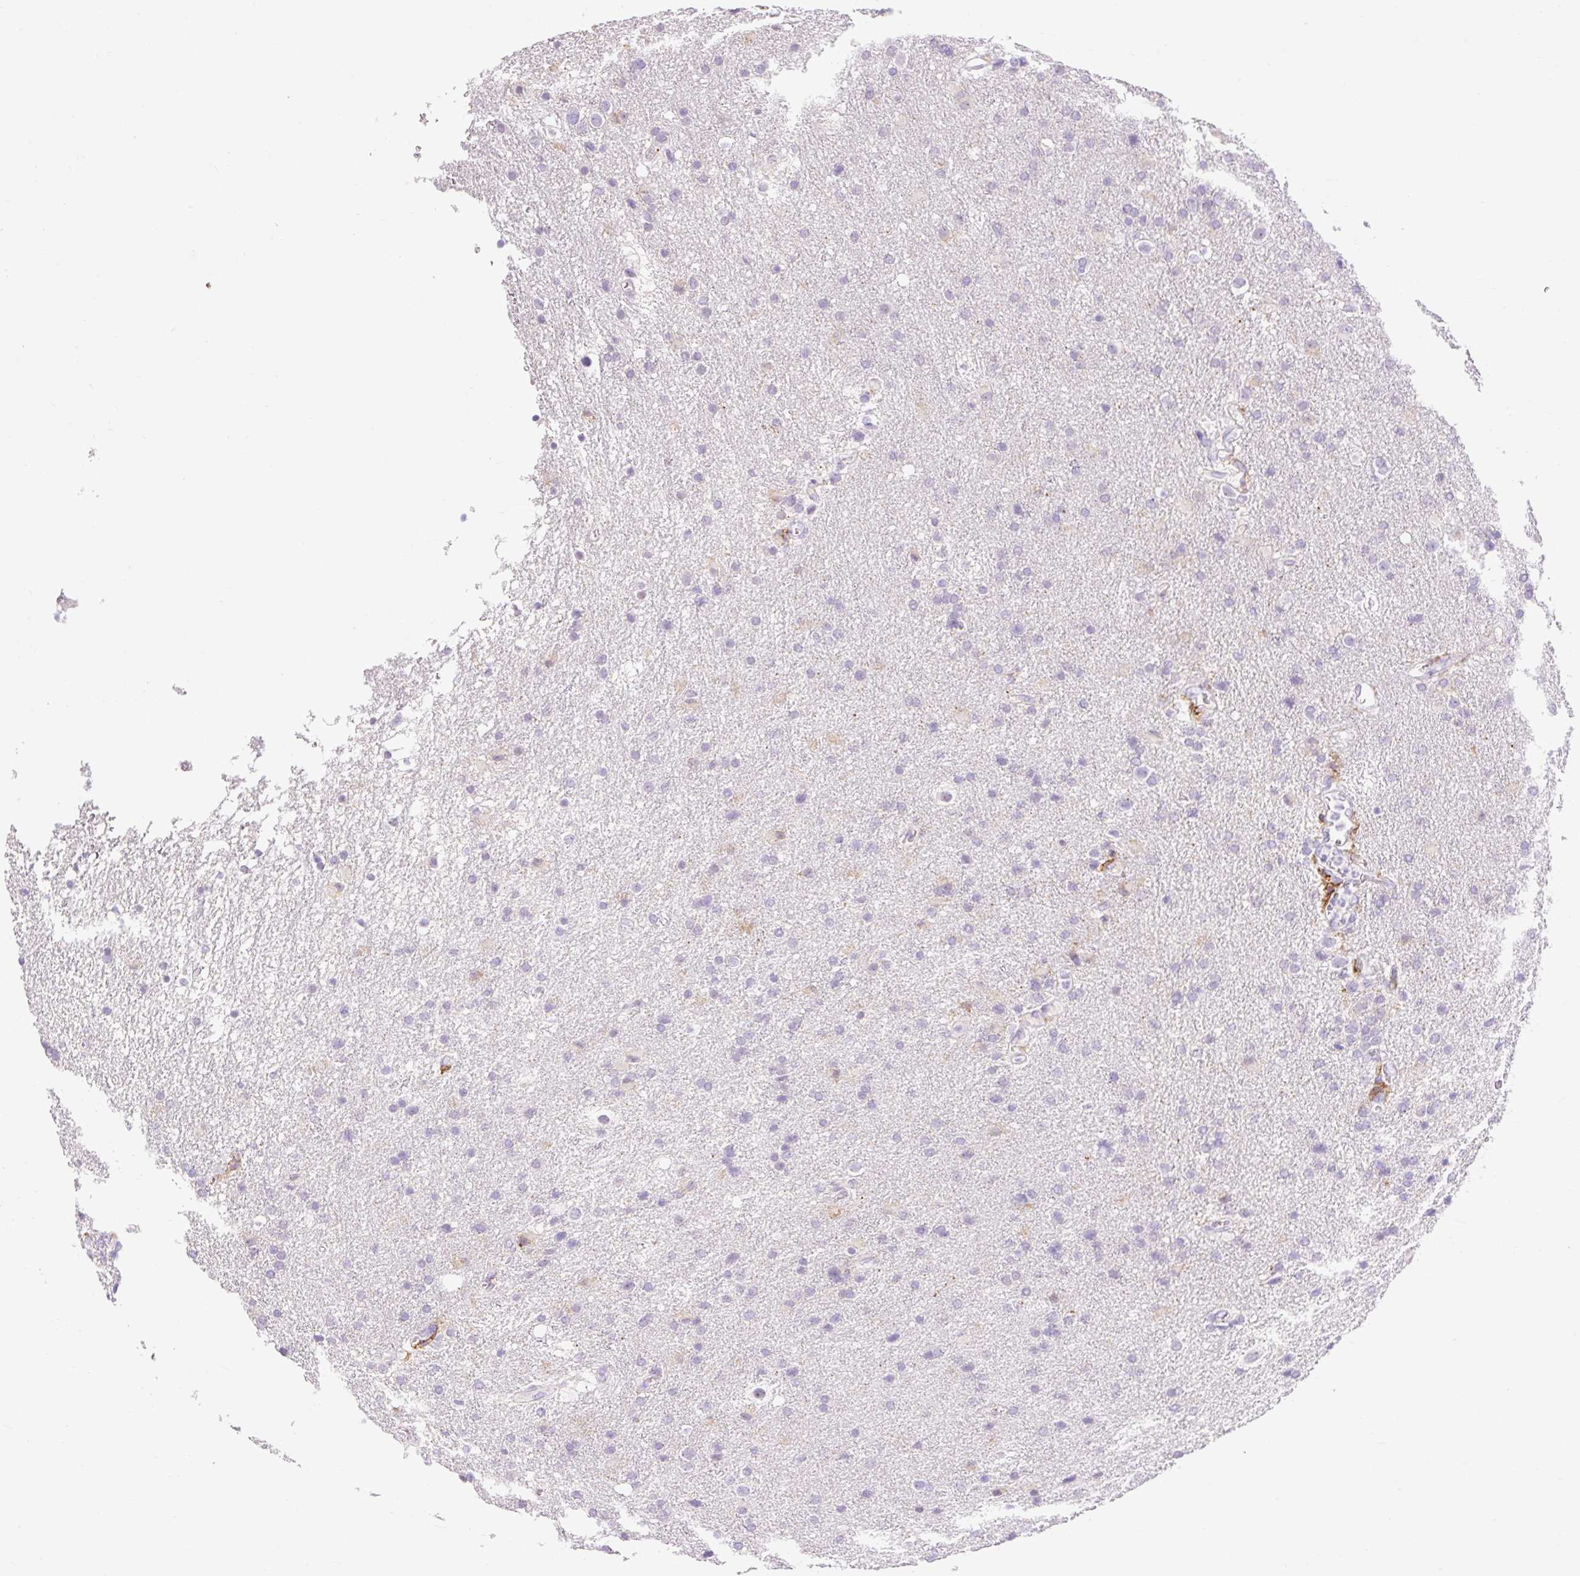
{"staining": {"intensity": "negative", "quantity": "none", "location": "none"}, "tissue": "glioma", "cell_type": "Tumor cells", "image_type": "cancer", "snomed": [{"axis": "morphology", "description": "Glioma, malignant, Low grade"}, {"axis": "topography", "description": "Brain"}], "caption": "The photomicrograph reveals no significant staining in tumor cells of glioma.", "gene": "SIGLEC1", "patient": {"sex": "female", "age": 32}}